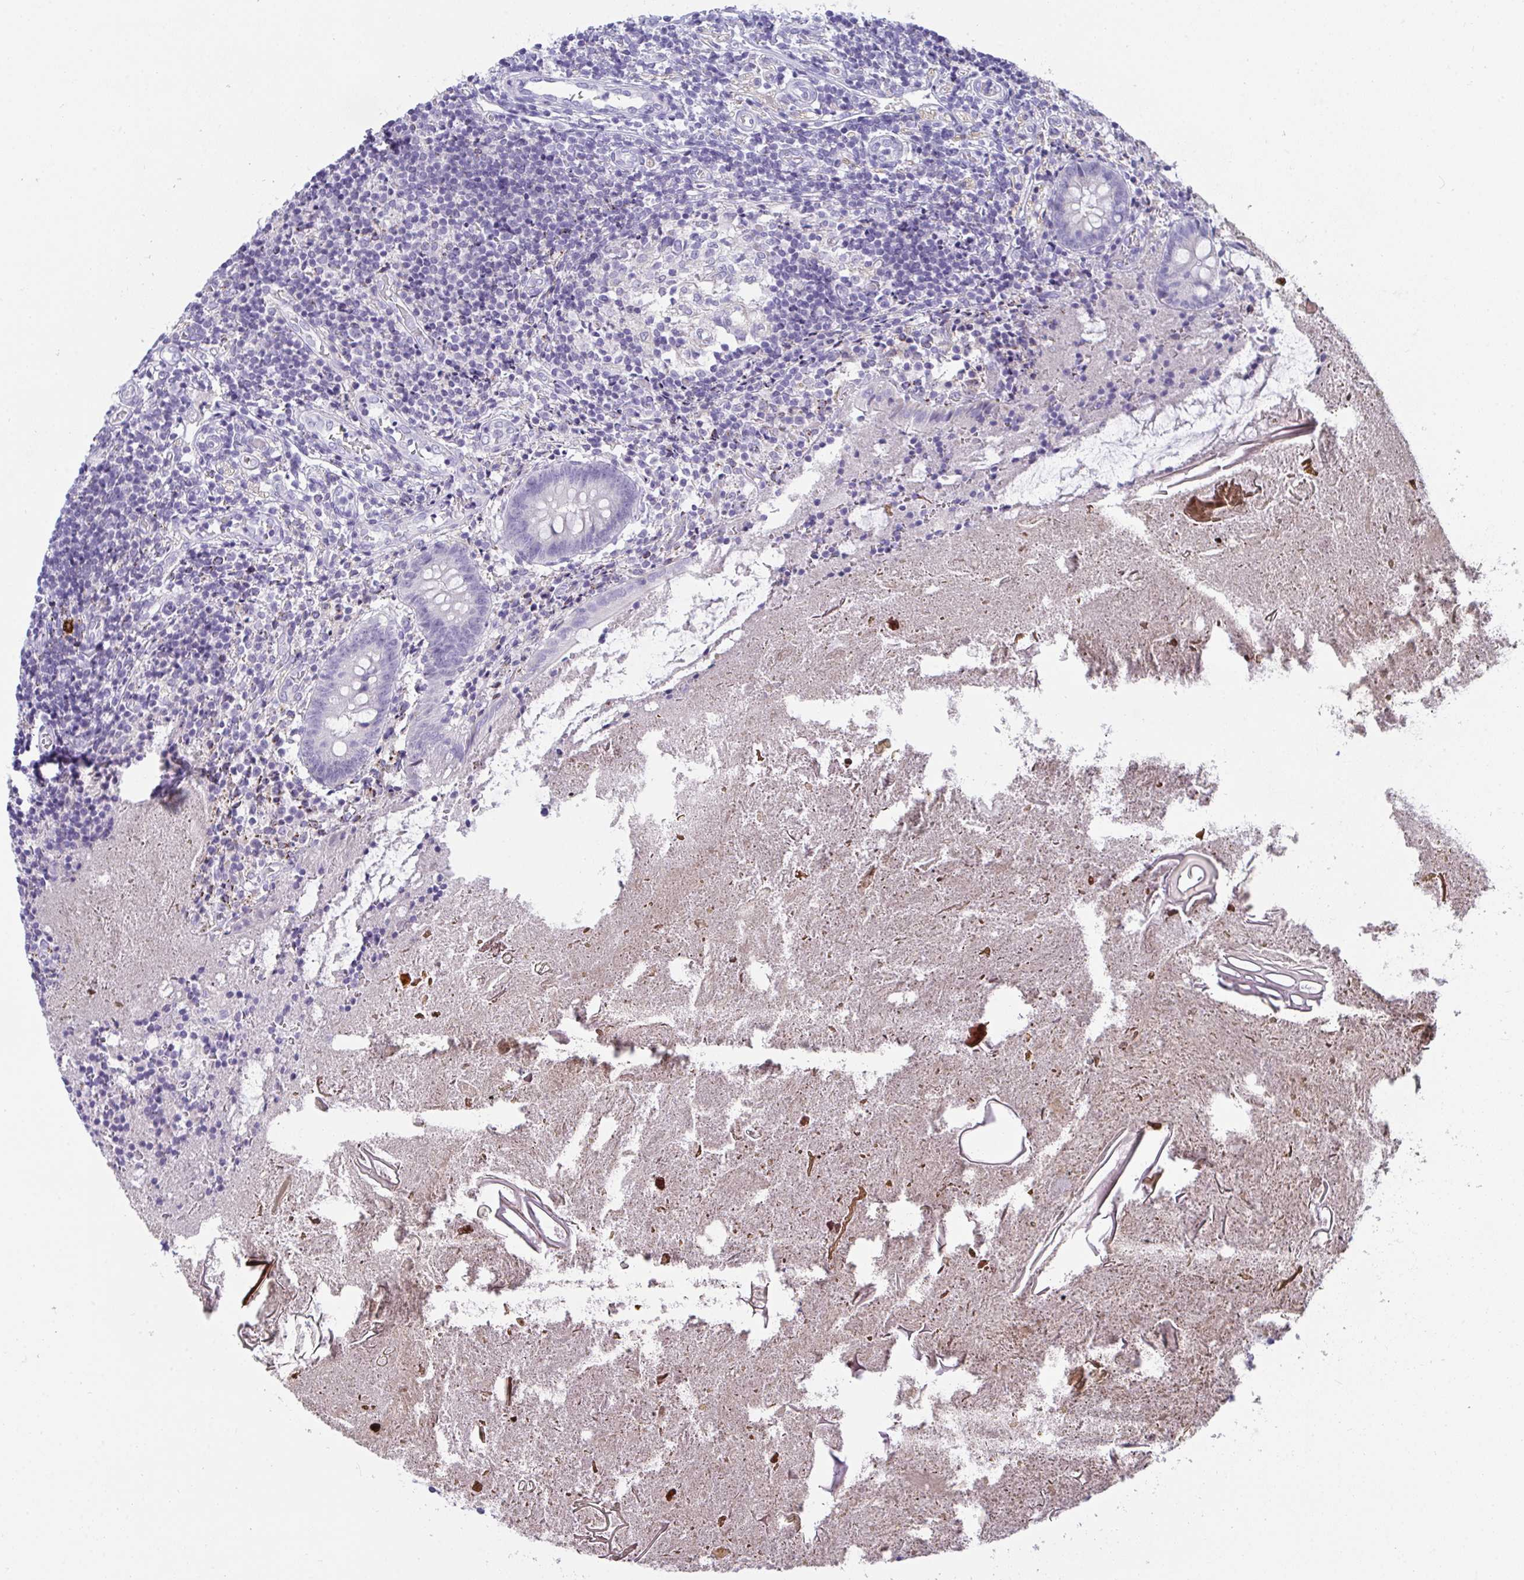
{"staining": {"intensity": "negative", "quantity": "none", "location": "none"}, "tissue": "appendix", "cell_type": "Glandular cells", "image_type": "normal", "snomed": [{"axis": "morphology", "description": "Normal tissue, NOS"}, {"axis": "topography", "description": "Appendix"}], "caption": "IHC of unremarkable human appendix demonstrates no positivity in glandular cells.", "gene": "SEMA6B", "patient": {"sex": "female", "age": 17}}